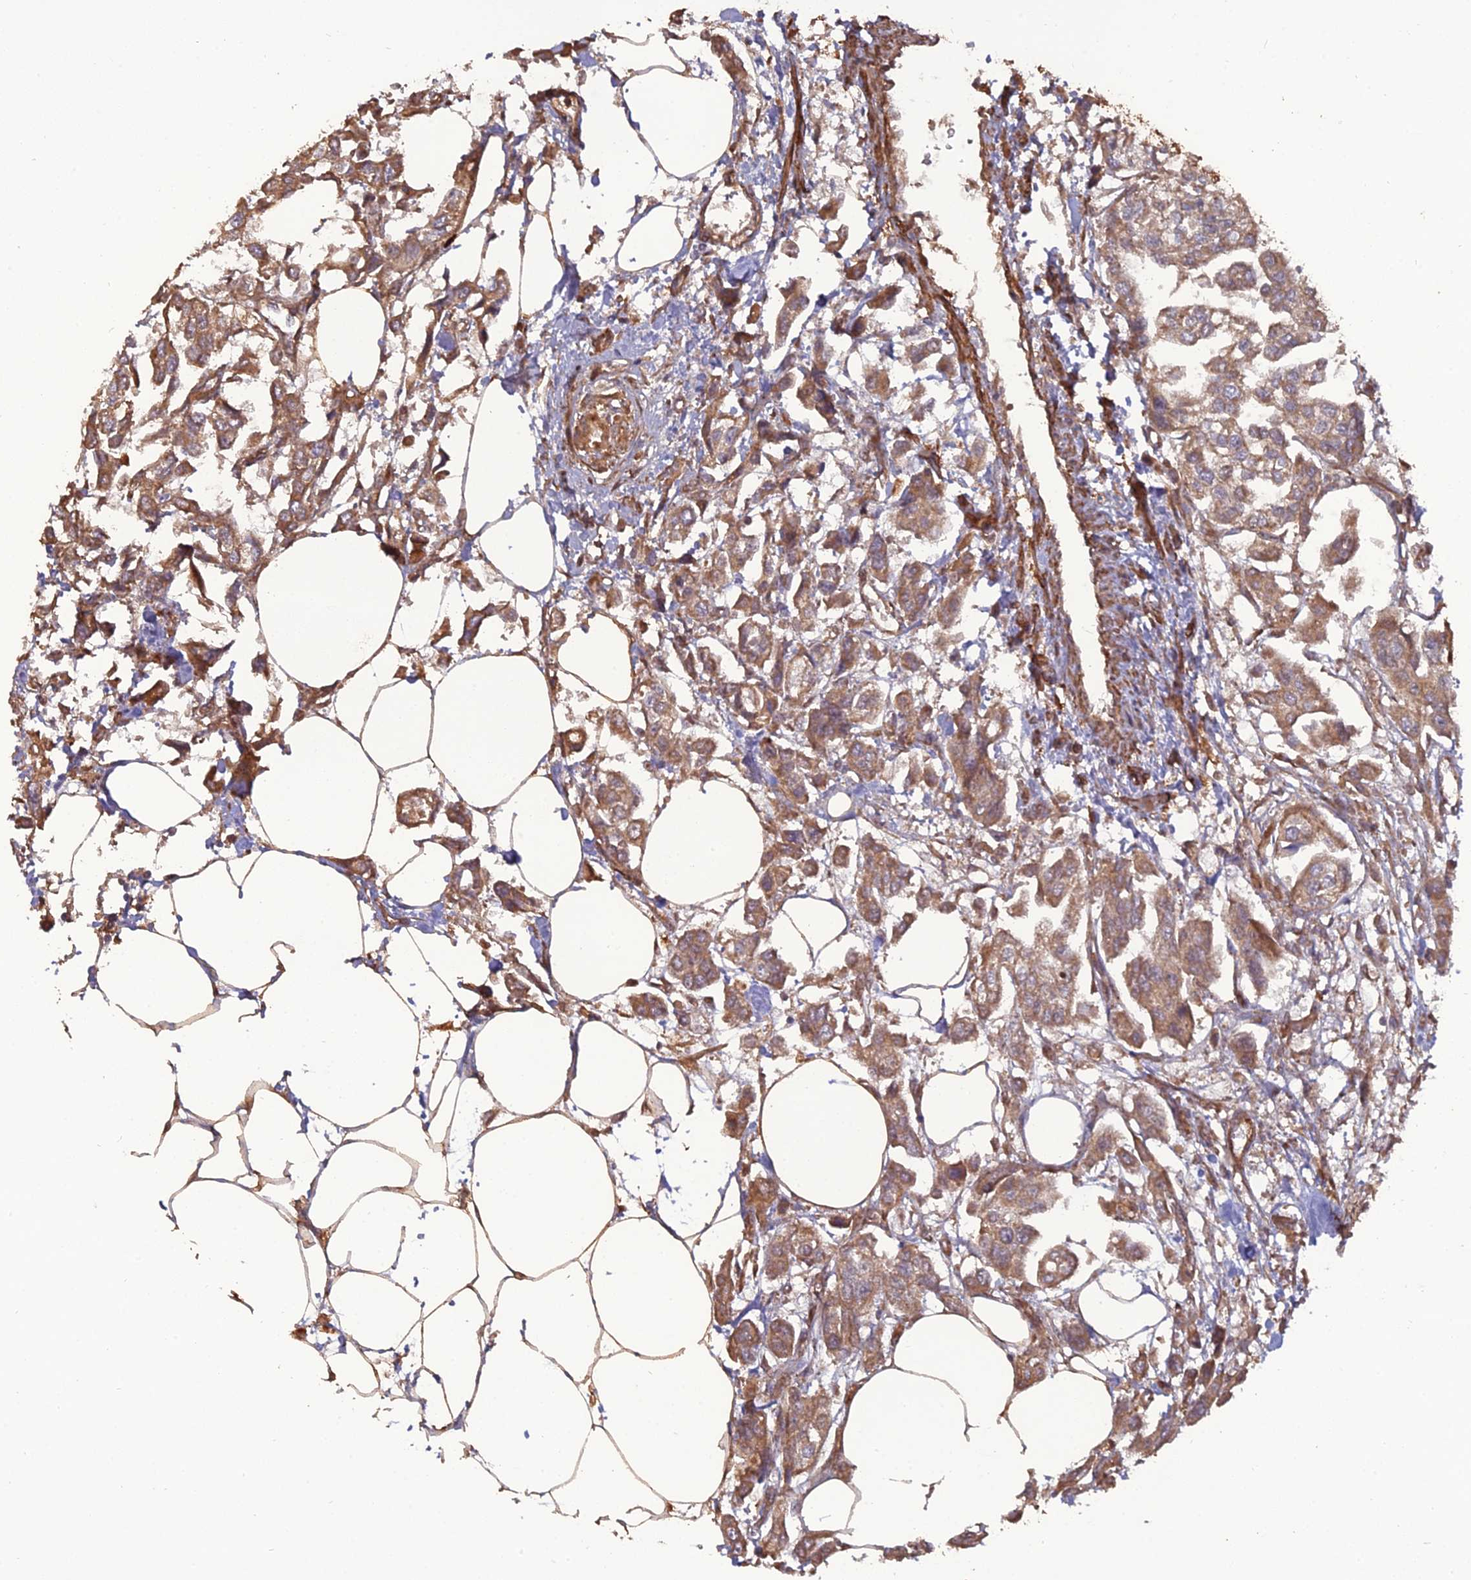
{"staining": {"intensity": "moderate", "quantity": ">75%", "location": "cytoplasmic/membranous"}, "tissue": "urothelial cancer", "cell_type": "Tumor cells", "image_type": "cancer", "snomed": [{"axis": "morphology", "description": "Urothelial carcinoma, High grade"}, {"axis": "topography", "description": "Urinary bladder"}], "caption": "Protein expression analysis of urothelial cancer displays moderate cytoplasmic/membranous staining in about >75% of tumor cells. The protein of interest is stained brown, and the nuclei are stained in blue (DAB (3,3'-diaminobenzidine) IHC with brightfield microscopy, high magnification).", "gene": "ATP6V0A2", "patient": {"sex": "male", "age": 67}}